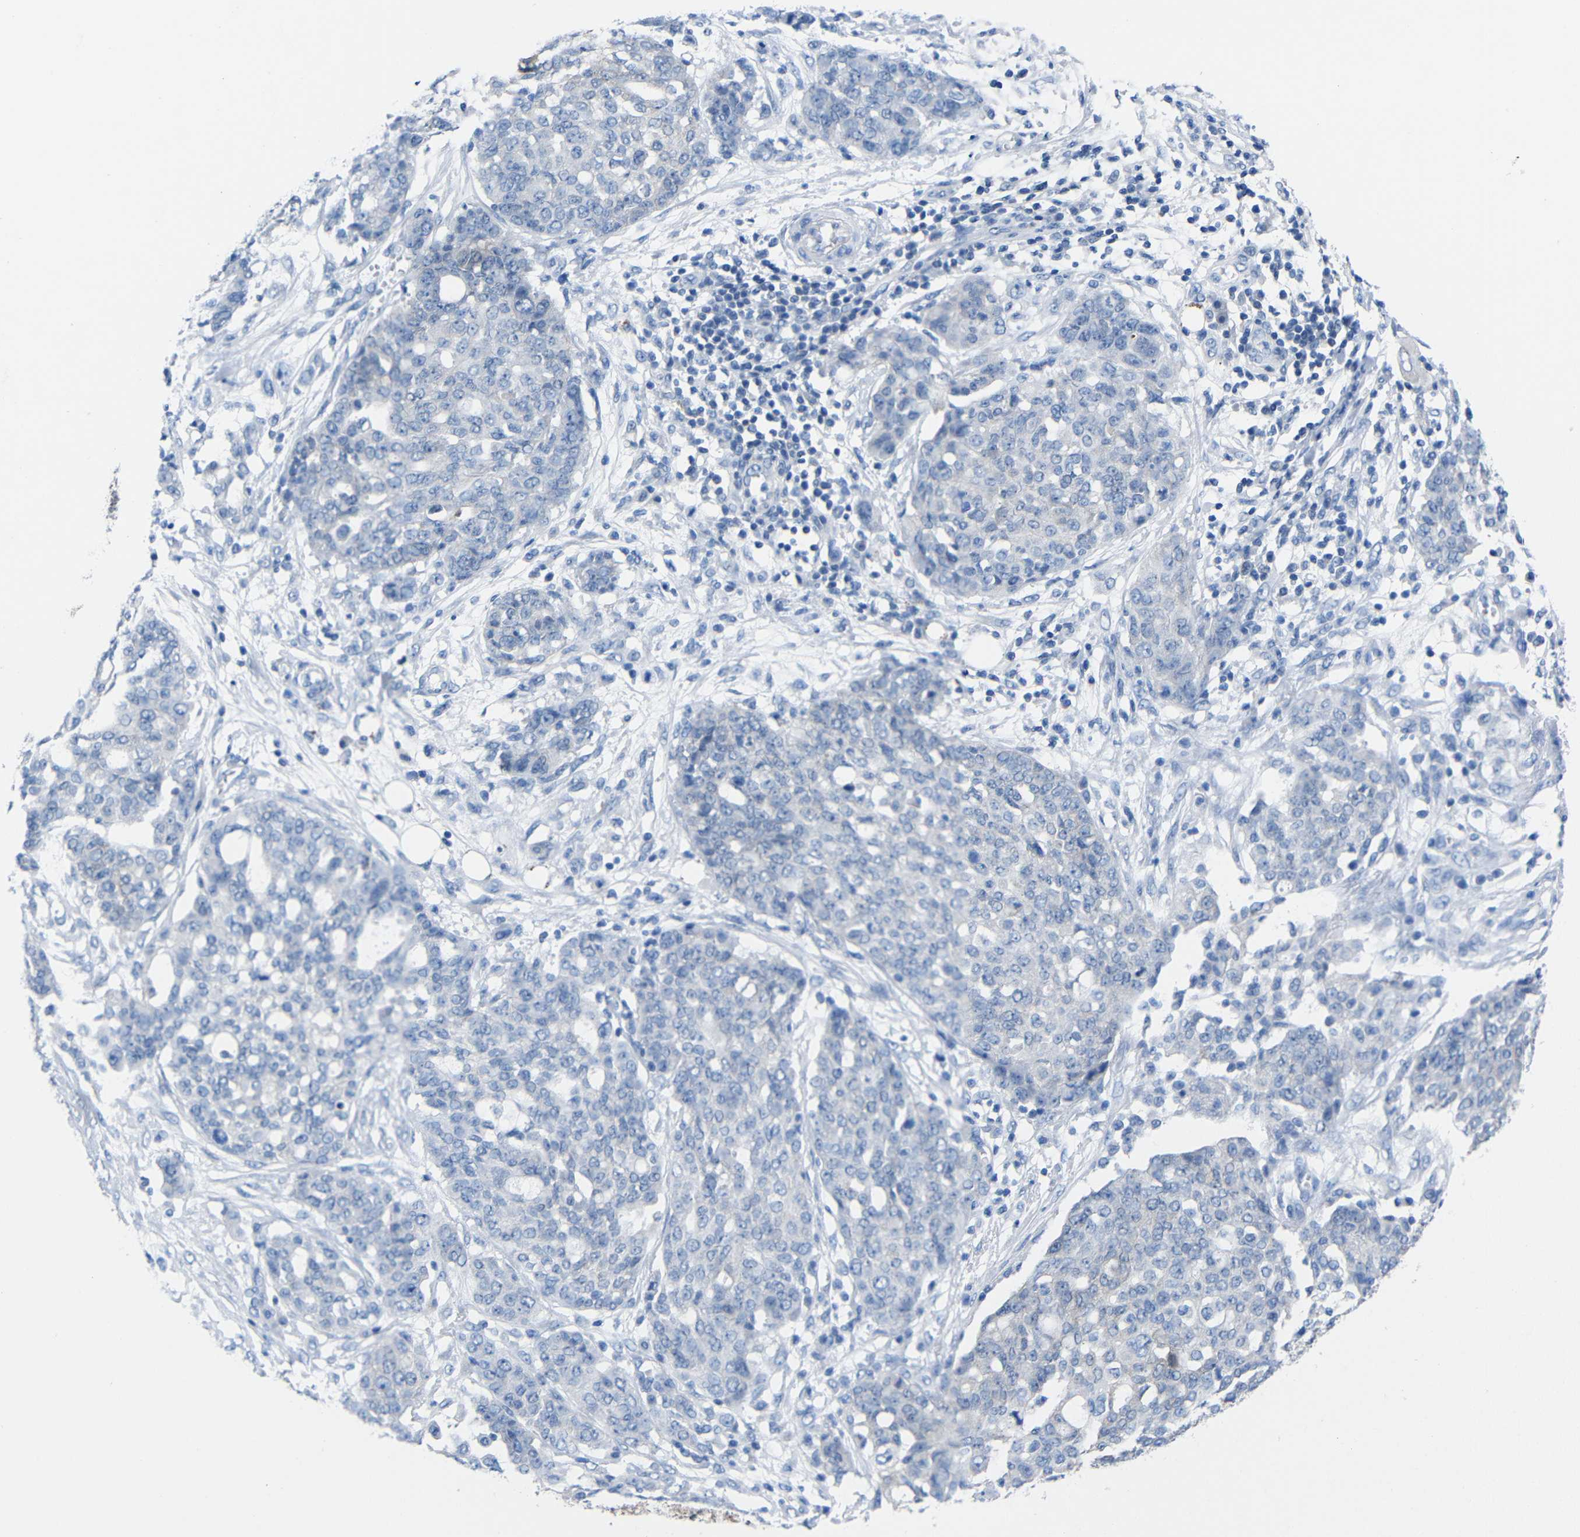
{"staining": {"intensity": "negative", "quantity": "none", "location": "none"}, "tissue": "ovarian cancer", "cell_type": "Tumor cells", "image_type": "cancer", "snomed": [{"axis": "morphology", "description": "Cystadenocarcinoma, serous, NOS"}, {"axis": "topography", "description": "Soft tissue"}, {"axis": "topography", "description": "Ovary"}], "caption": "The IHC image has no significant positivity in tumor cells of ovarian cancer tissue. Brightfield microscopy of immunohistochemistry (IHC) stained with DAB (3,3'-diaminobenzidine) (brown) and hematoxylin (blue), captured at high magnification.", "gene": "PEBP1", "patient": {"sex": "female", "age": 57}}